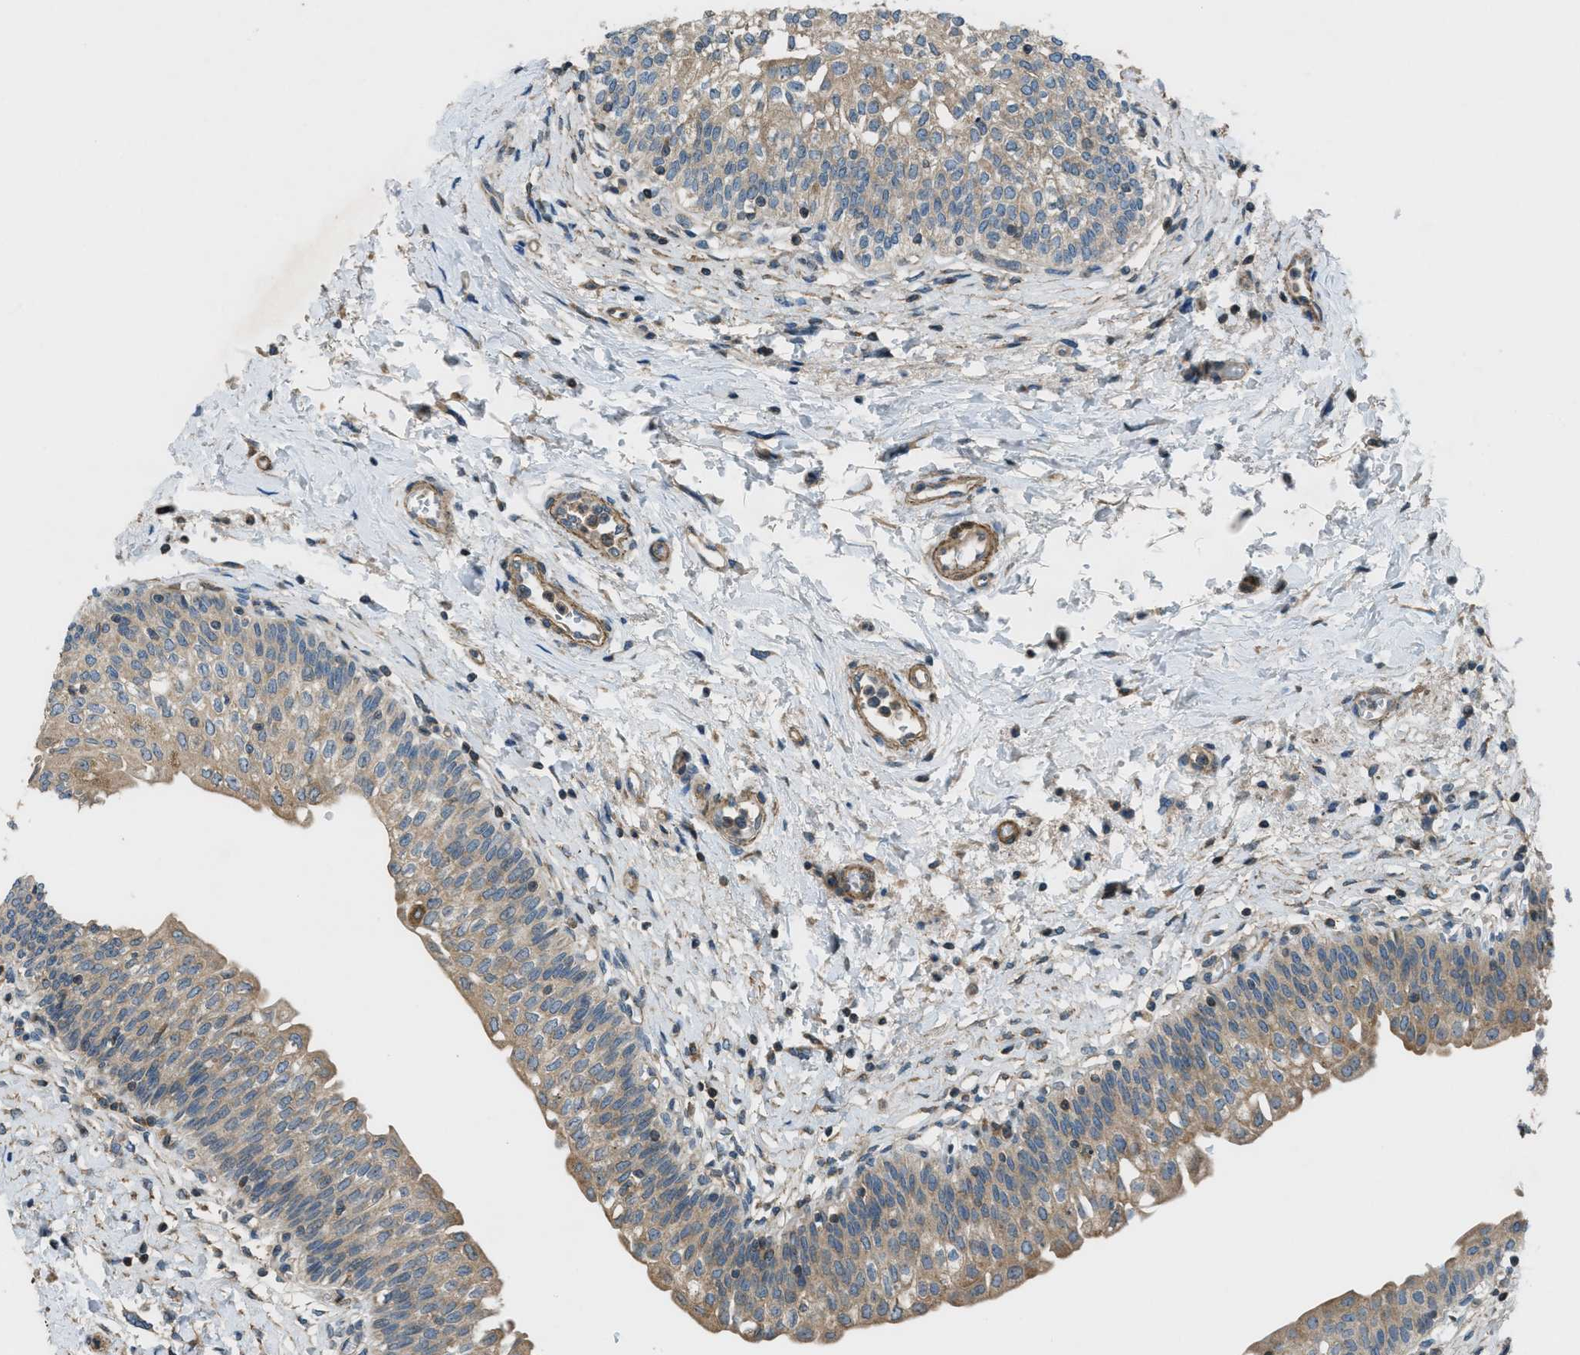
{"staining": {"intensity": "moderate", "quantity": ">75%", "location": "cytoplasmic/membranous"}, "tissue": "urinary bladder", "cell_type": "Urothelial cells", "image_type": "normal", "snomed": [{"axis": "morphology", "description": "Normal tissue, NOS"}, {"axis": "topography", "description": "Urinary bladder"}], "caption": "Brown immunohistochemical staining in normal urinary bladder shows moderate cytoplasmic/membranous staining in about >75% of urothelial cells. The protein is shown in brown color, while the nuclei are stained blue.", "gene": "VEZT", "patient": {"sex": "male", "age": 55}}